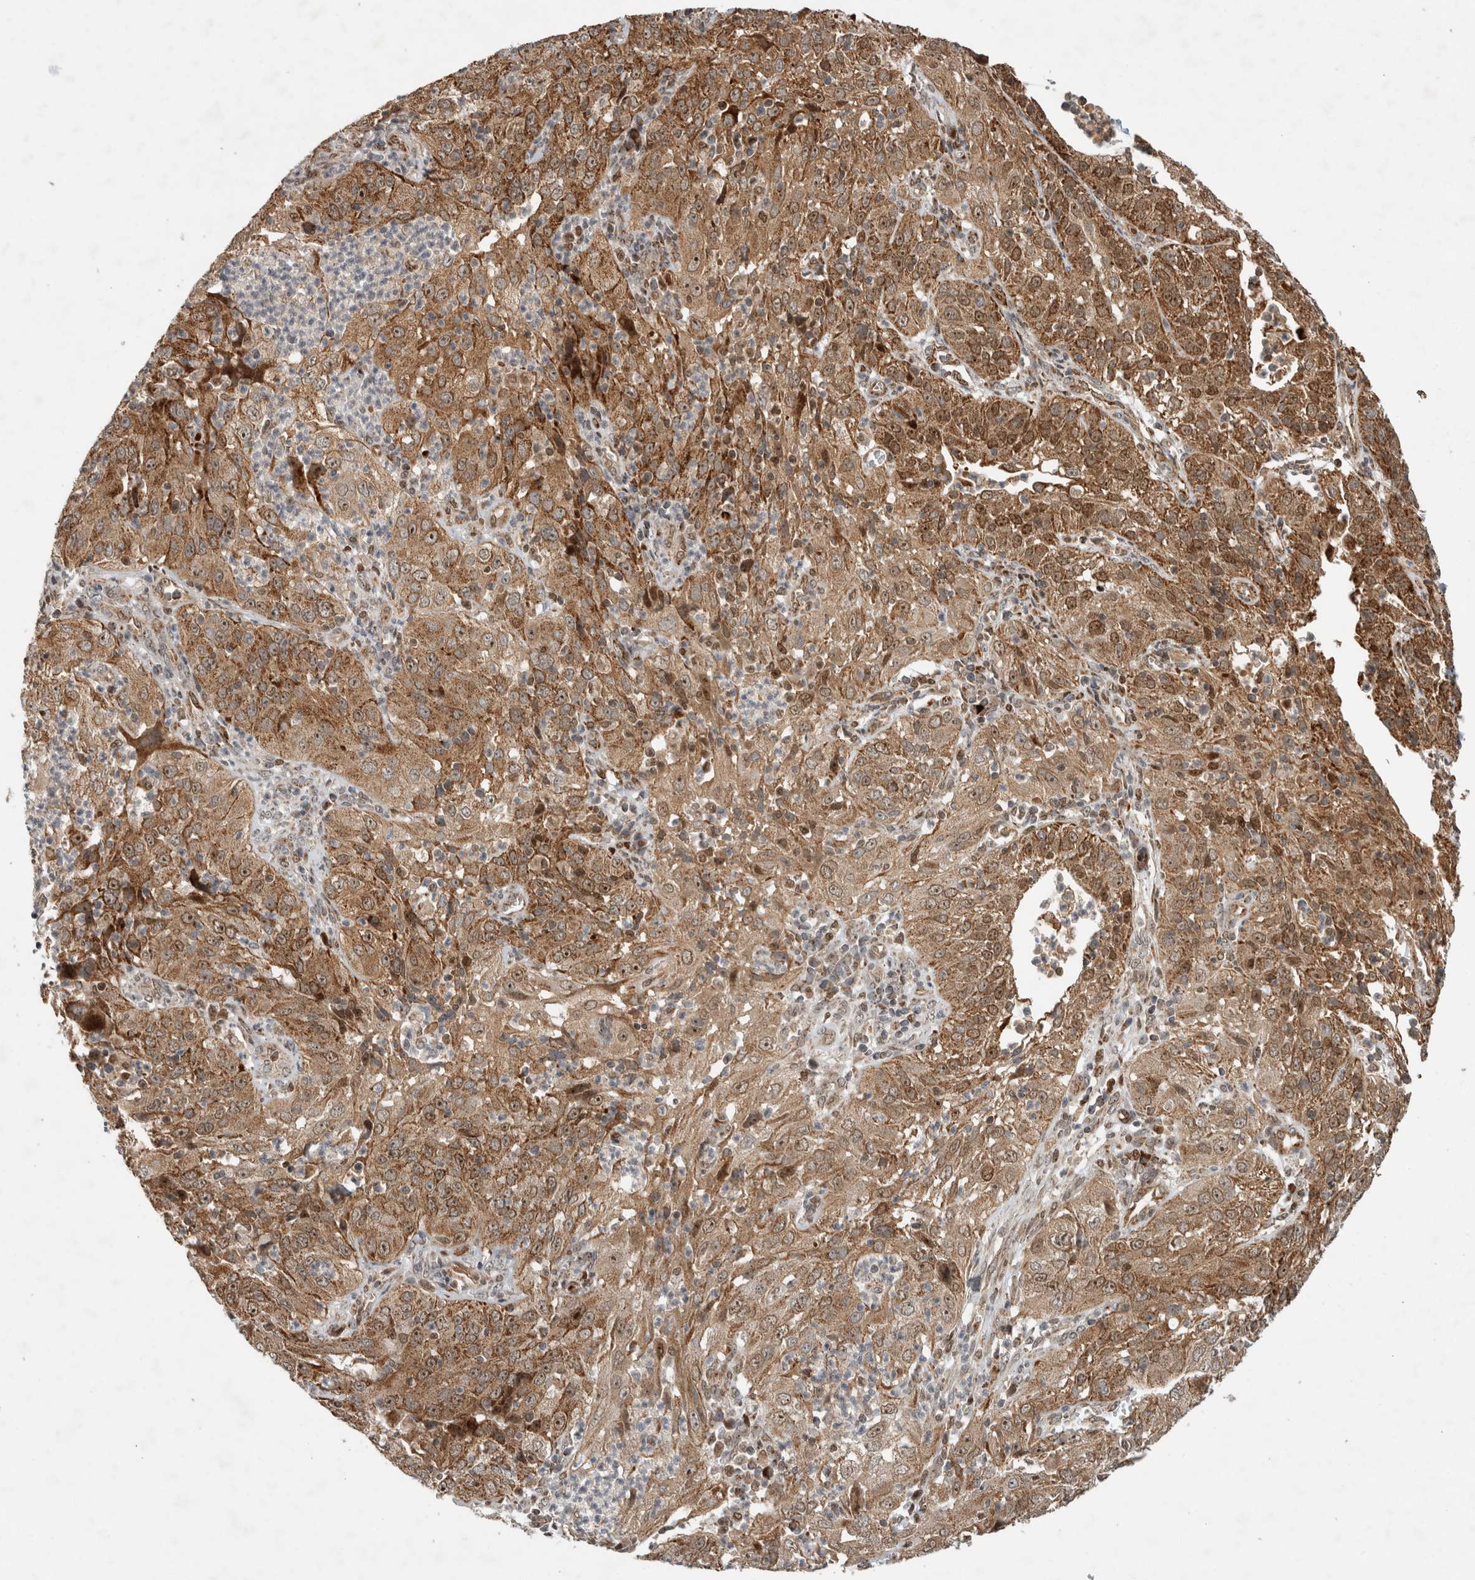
{"staining": {"intensity": "moderate", "quantity": ">75%", "location": "cytoplasmic/membranous,nuclear"}, "tissue": "cervical cancer", "cell_type": "Tumor cells", "image_type": "cancer", "snomed": [{"axis": "morphology", "description": "Squamous cell carcinoma, NOS"}, {"axis": "topography", "description": "Cervix"}], "caption": "High-magnification brightfield microscopy of cervical cancer (squamous cell carcinoma) stained with DAB (brown) and counterstained with hematoxylin (blue). tumor cells exhibit moderate cytoplasmic/membranous and nuclear staining is identified in approximately>75% of cells.", "gene": "INSRR", "patient": {"sex": "female", "age": 32}}